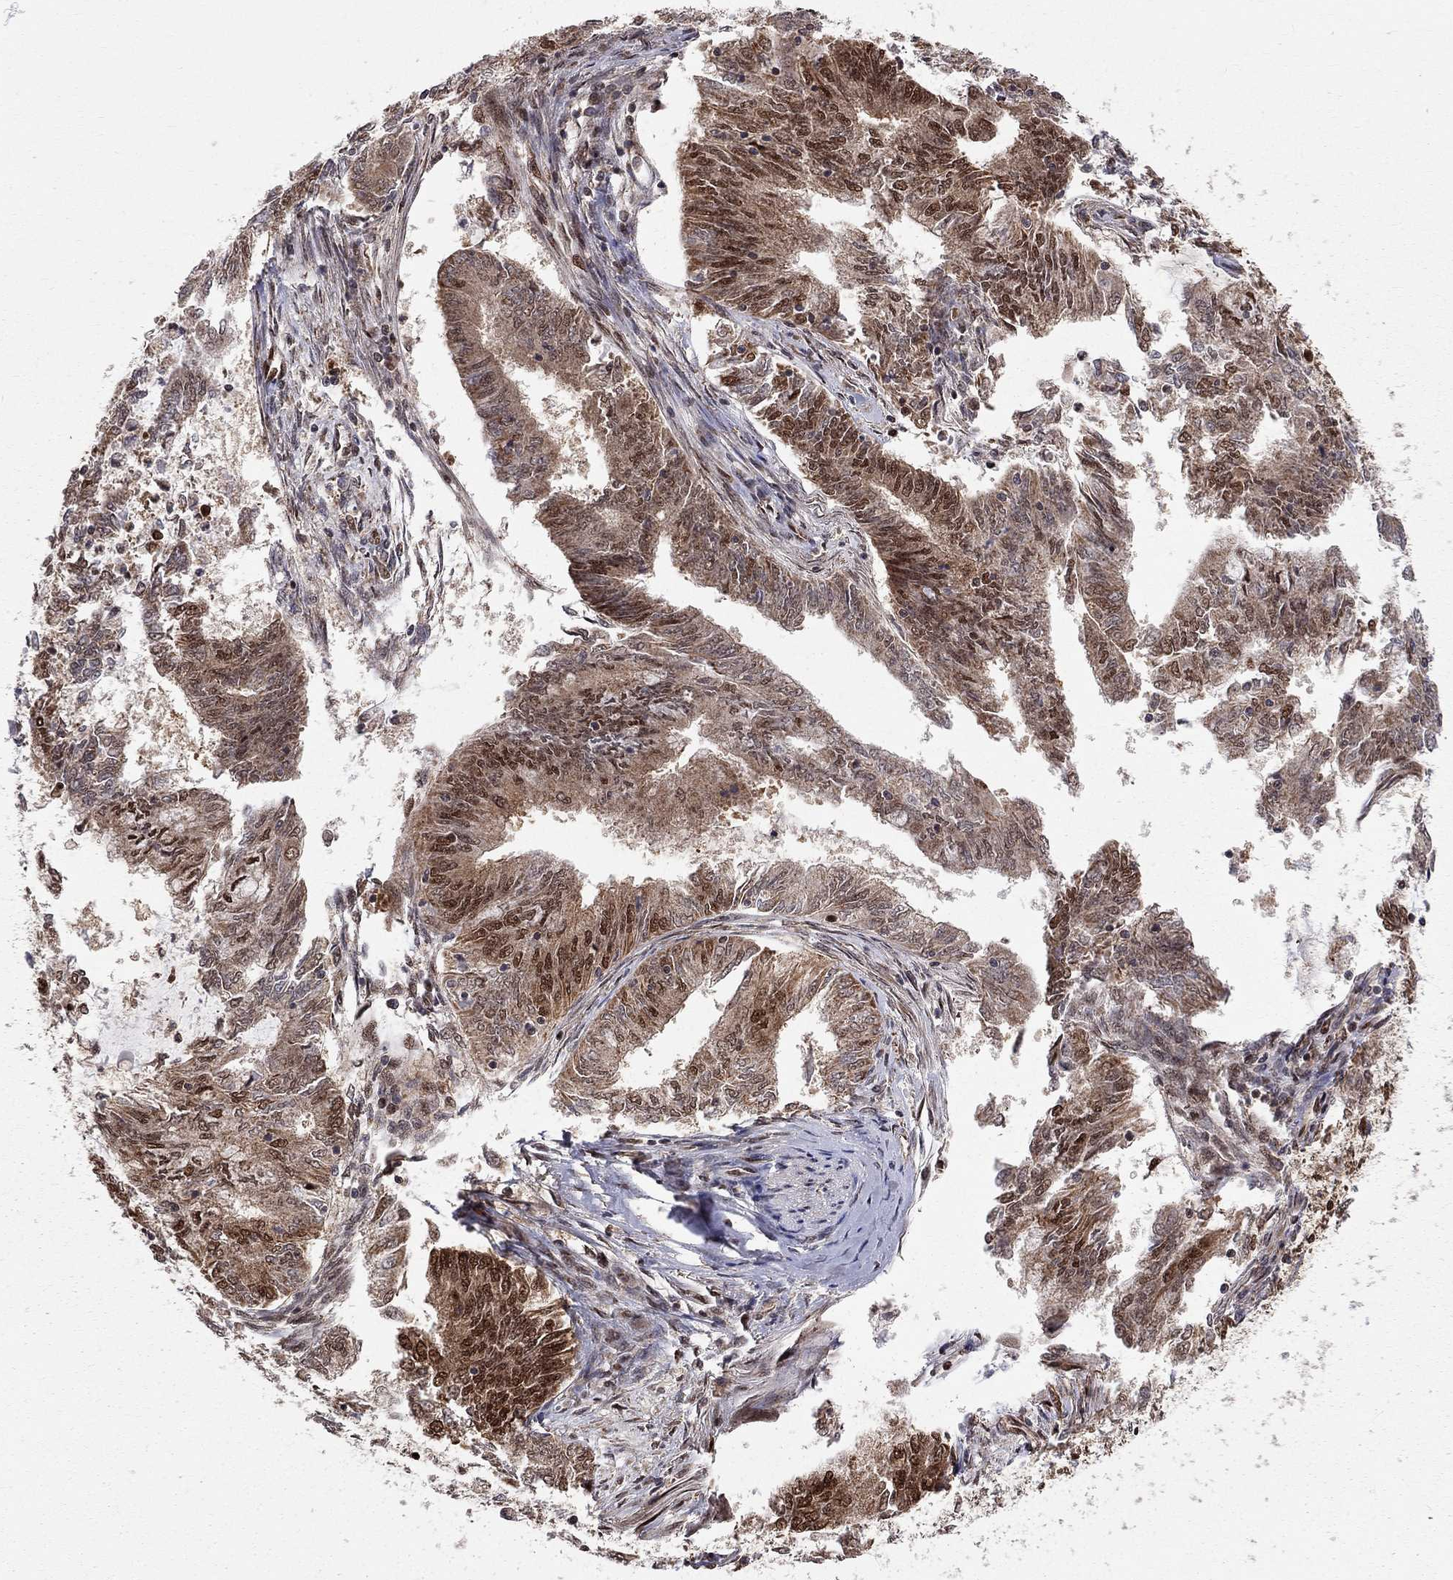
{"staining": {"intensity": "strong", "quantity": "<25%", "location": "cytoplasmic/membranous,nuclear"}, "tissue": "endometrial cancer", "cell_type": "Tumor cells", "image_type": "cancer", "snomed": [{"axis": "morphology", "description": "Adenocarcinoma, NOS"}, {"axis": "topography", "description": "Endometrium"}], "caption": "Protein expression by immunohistochemistry (IHC) displays strong cytoplasmic/membranous and nuclear positivity in approximately <25% of tumor cells in adenocarcinoma (endometrial).", "gene": "ELOB", "patient": {"sex": "female", "age": 62}}